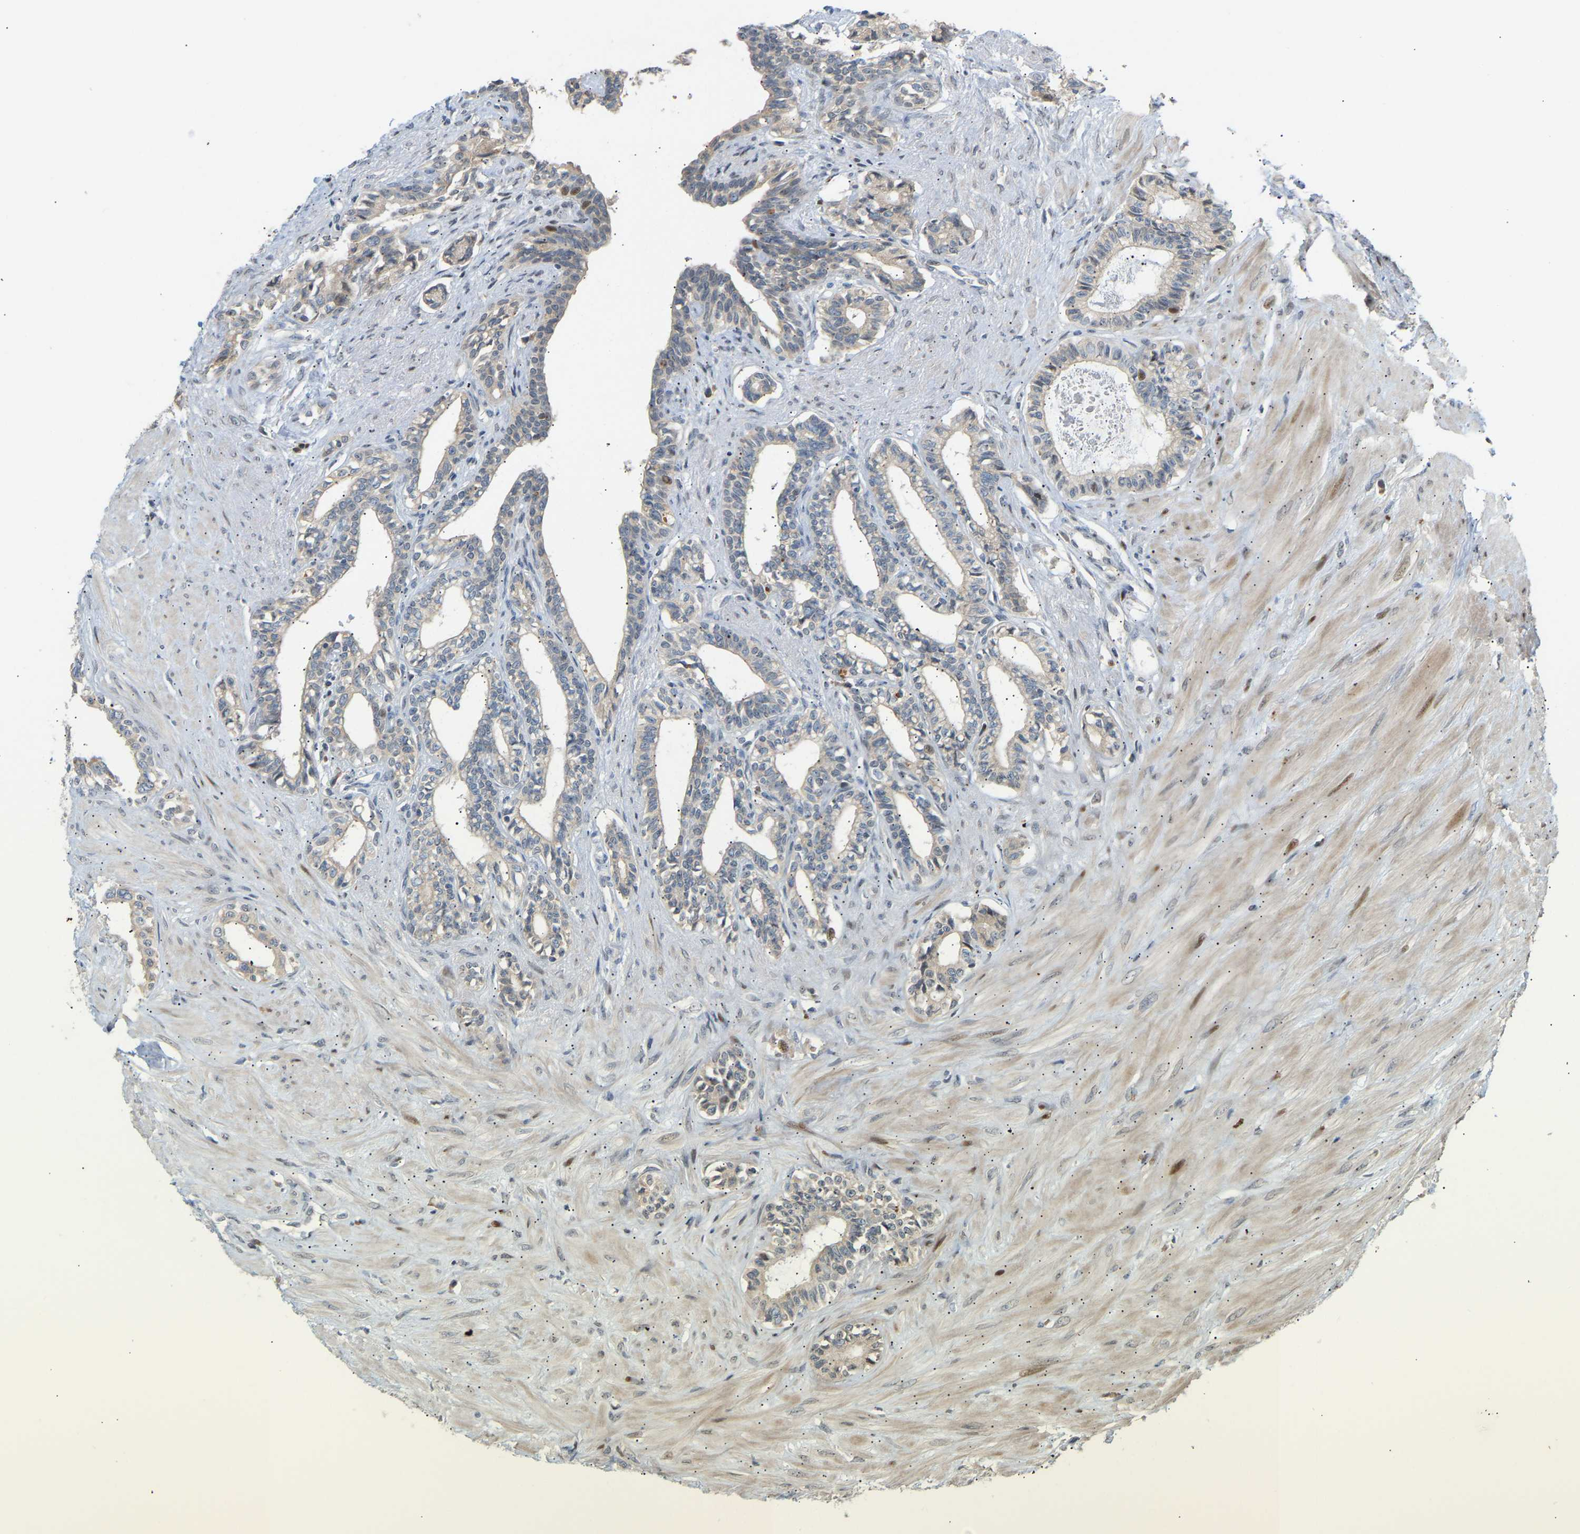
{"staining": {"intensity": "weak", "quantity": "25%-75%", "location": "cytoplasmic/membranous"}, "tissue": "seminal vesicle", "cell_type": "Glandular cells", "image_type": "normal", "snomed": [{"axis": "morphology", "description": "Normal tissue, NOS"}, {"axis": "morphology", "description": "Adenocarcinoma, High grade"}, {"axis": "topography", "description": "Prostate"}, {"axis": "topography", "description": "Seminal veicle"}], "caption": "Seminal vesicle was stained to show a protein in brown. There is low levels of weak cytoplasmic/membranous expression in approximately 25%-75% of glandular cells. Nuclei are stained in blue.", "gene": "PTPN4", "patient": {"sex": "male", "age": 55}}